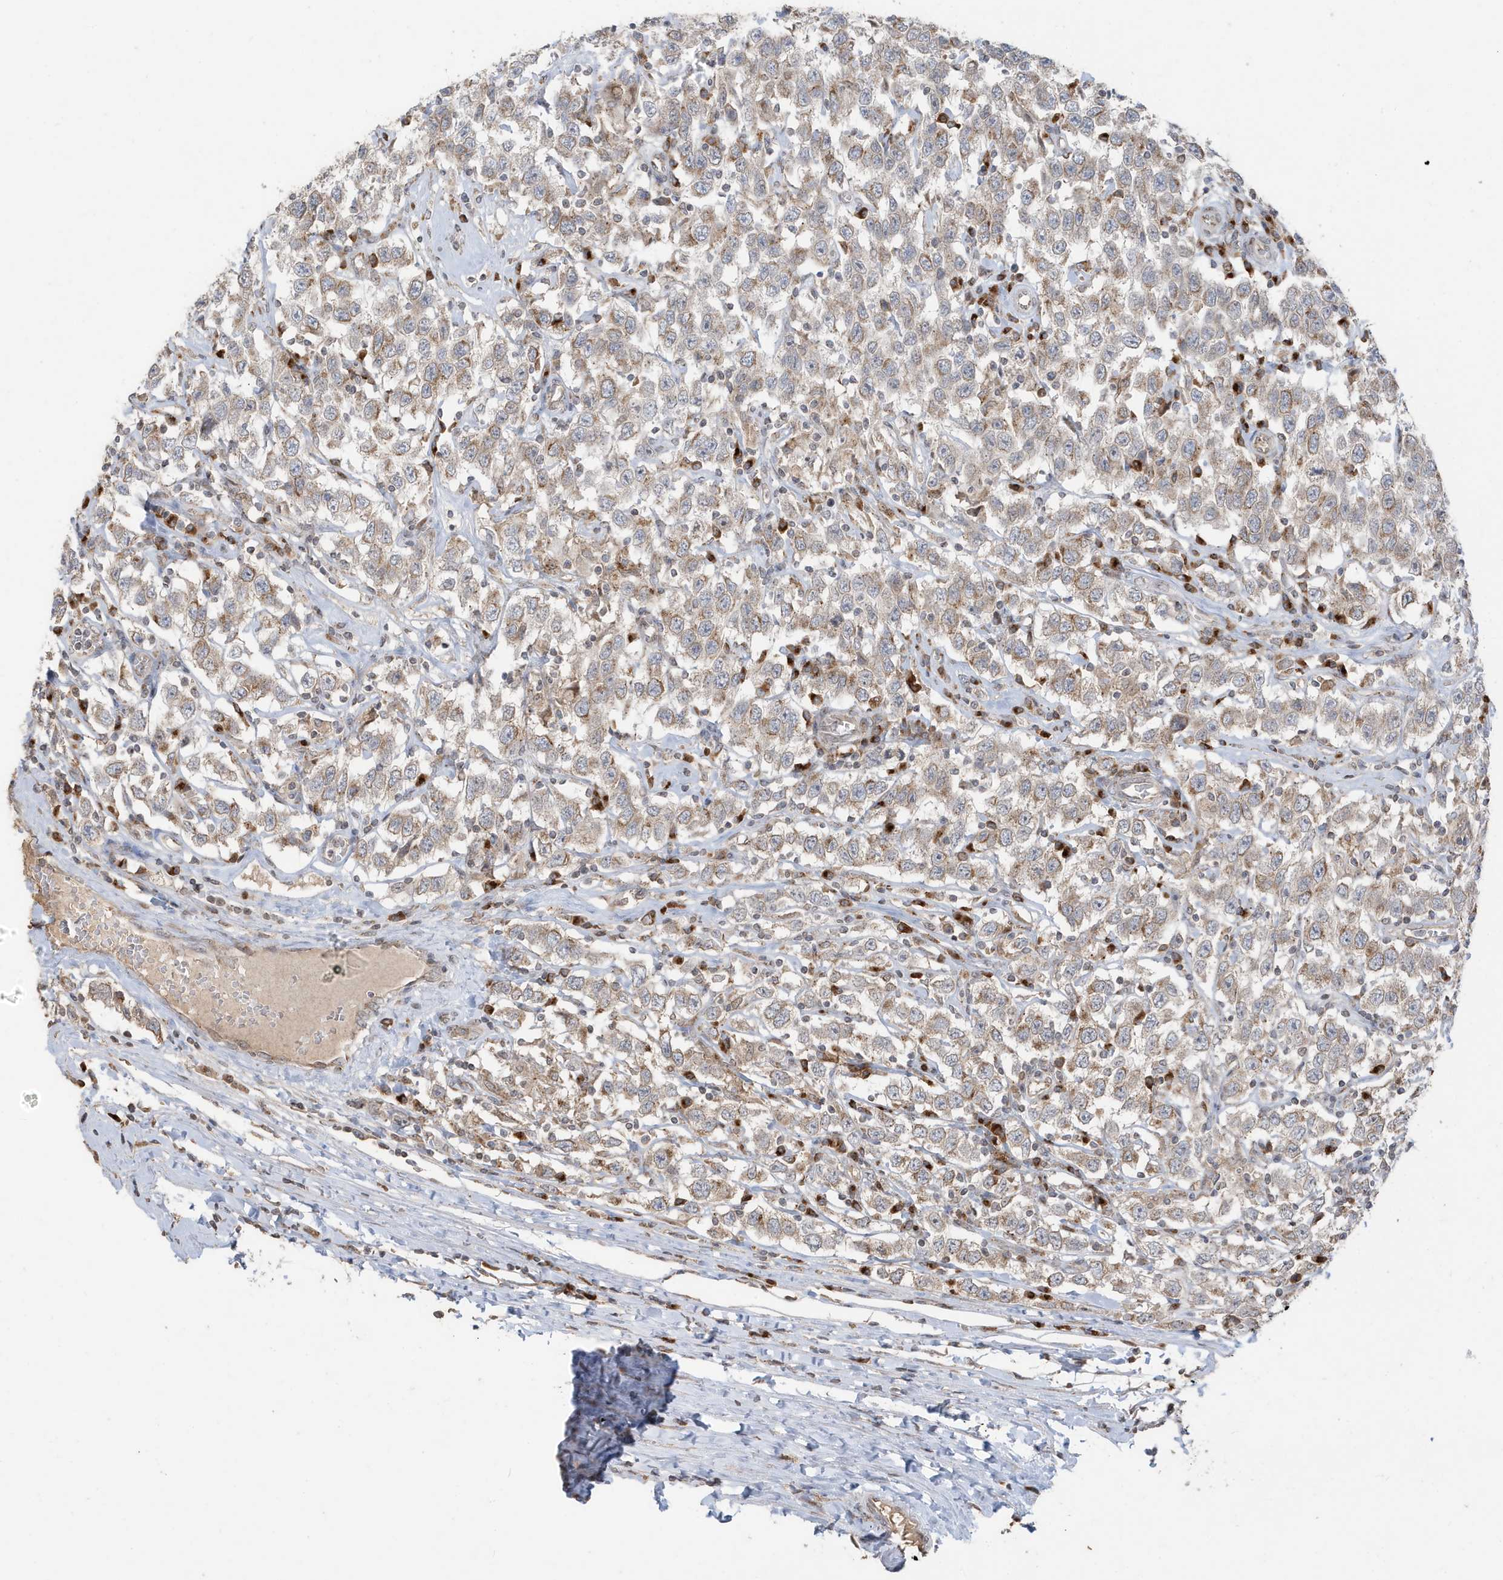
{"staining": {"intensity": "weak", "quantity": "25%-75%", "location": "cytoplasmic/membranous"}, "tissue": "testis cancer", "cell_type": "Tumor cells", "image_type": "cancer", "snomed": [{"axis": "morphology", "description": "Seminoma, NOS"}, {"axis": "topography", "description": "Testis"}], "caption": "Immunohistochemical staining of testis cancer reveals low levels of weak cytoplasmic/membranous expression in approximately 25%-75% of tumor cells. (DAB = brown stain, brightfield microscopy at high magnification).", "gene": "RER1", "patient": {"sex": "male", "age": 41}}